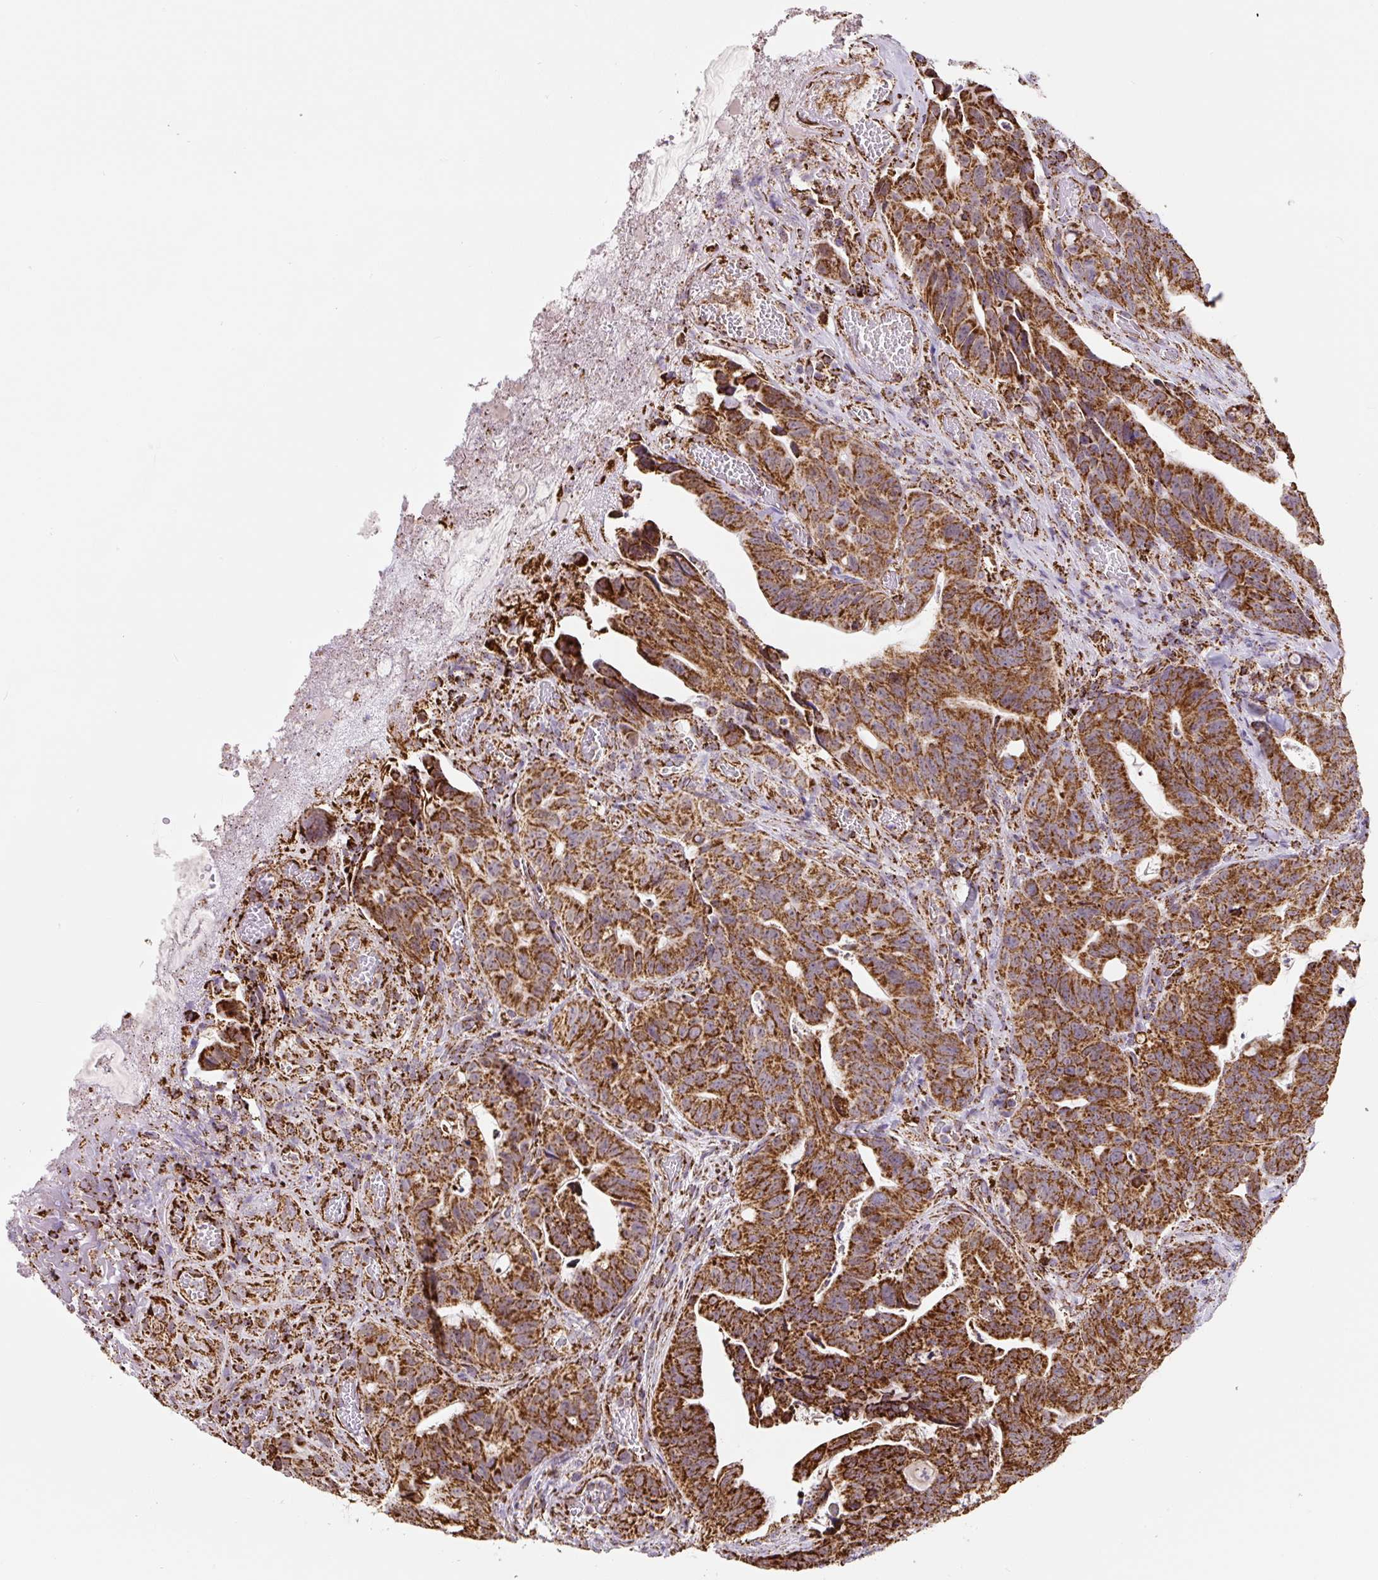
{"staining": {"intensity": "strong", "quantity": ">75%", "location": "cytoplasmic/membranous"}, "tissue": "colorectal cancer", "cell_type": "Tumor cells", "image_type": "cancer", "snomed": [{"axis": "morphology", "description": "Adenocarcinoma, NOS"}, {"axis": "topography", "description": "Colon"}], "caption": "Colorectal adenocarcinoma stained for a protein shows strong cytoplasmic/membranous positivity in tumor cells.", "gene": "ATP5F1A", "patient": {"sex": "female", "age": 82}}